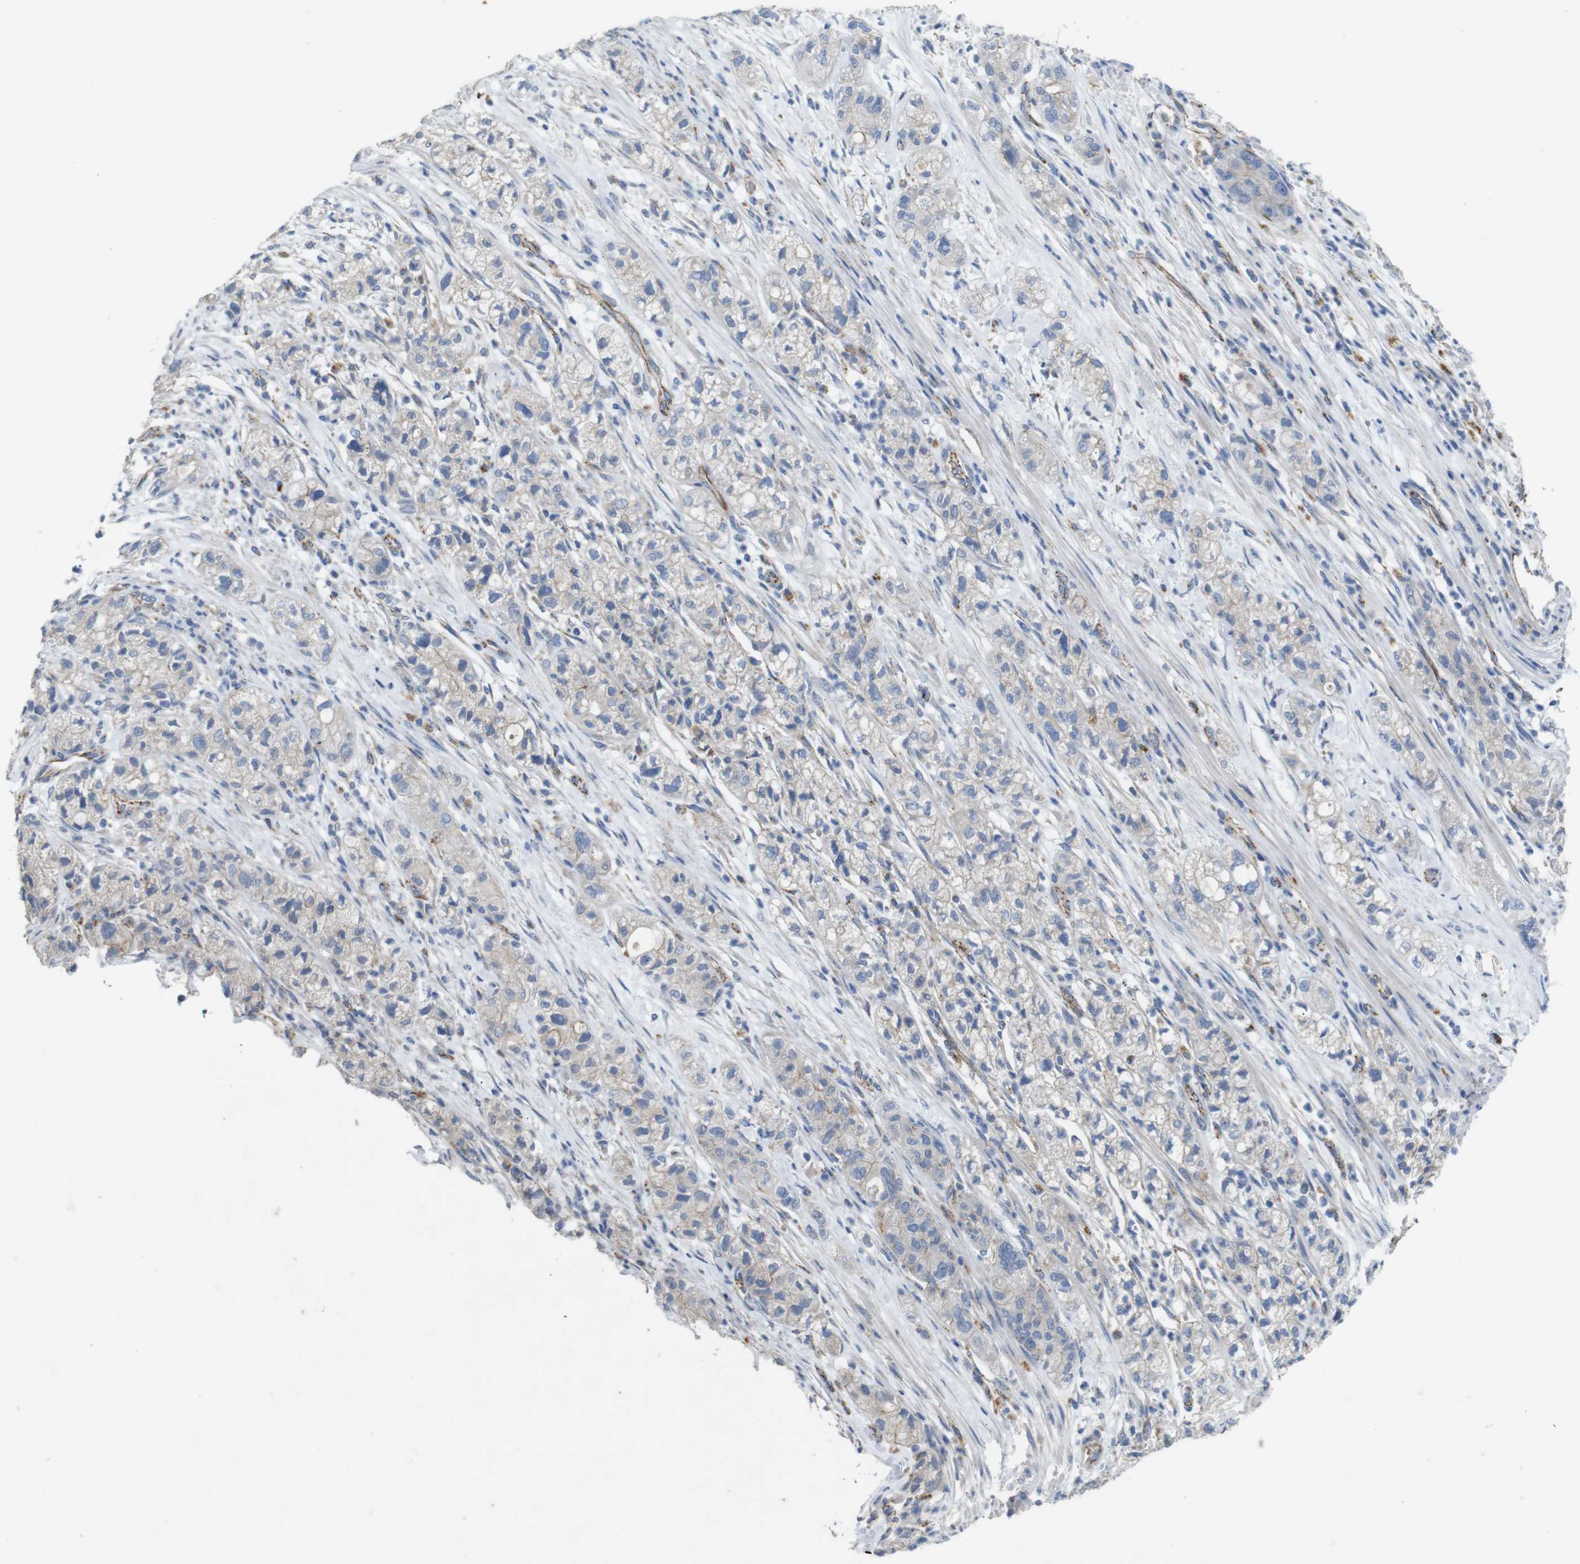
{"staining": {"intensity": "weak", "quantity": ">75%", "location": "cytoplasmic/membranous"}, "tissue": "pancreatic cancer", "cell_type": "Tumor cells", "image_type": "cancer", "snomed": [{"axis": "morphology", "description": "Adenocarcinoma, NOS"}, {"axis": "topography", "description": "Pancreas"}], "caption": "Immunohistochemistry (IHC) of pancreatic adenocarcinoma shows low levels of weak cytoplasmic/membranous positivity in approximately >75% of tumor cells.", "gene": "NHLRC3", "patient": {"sex": "female", "age": 78}}